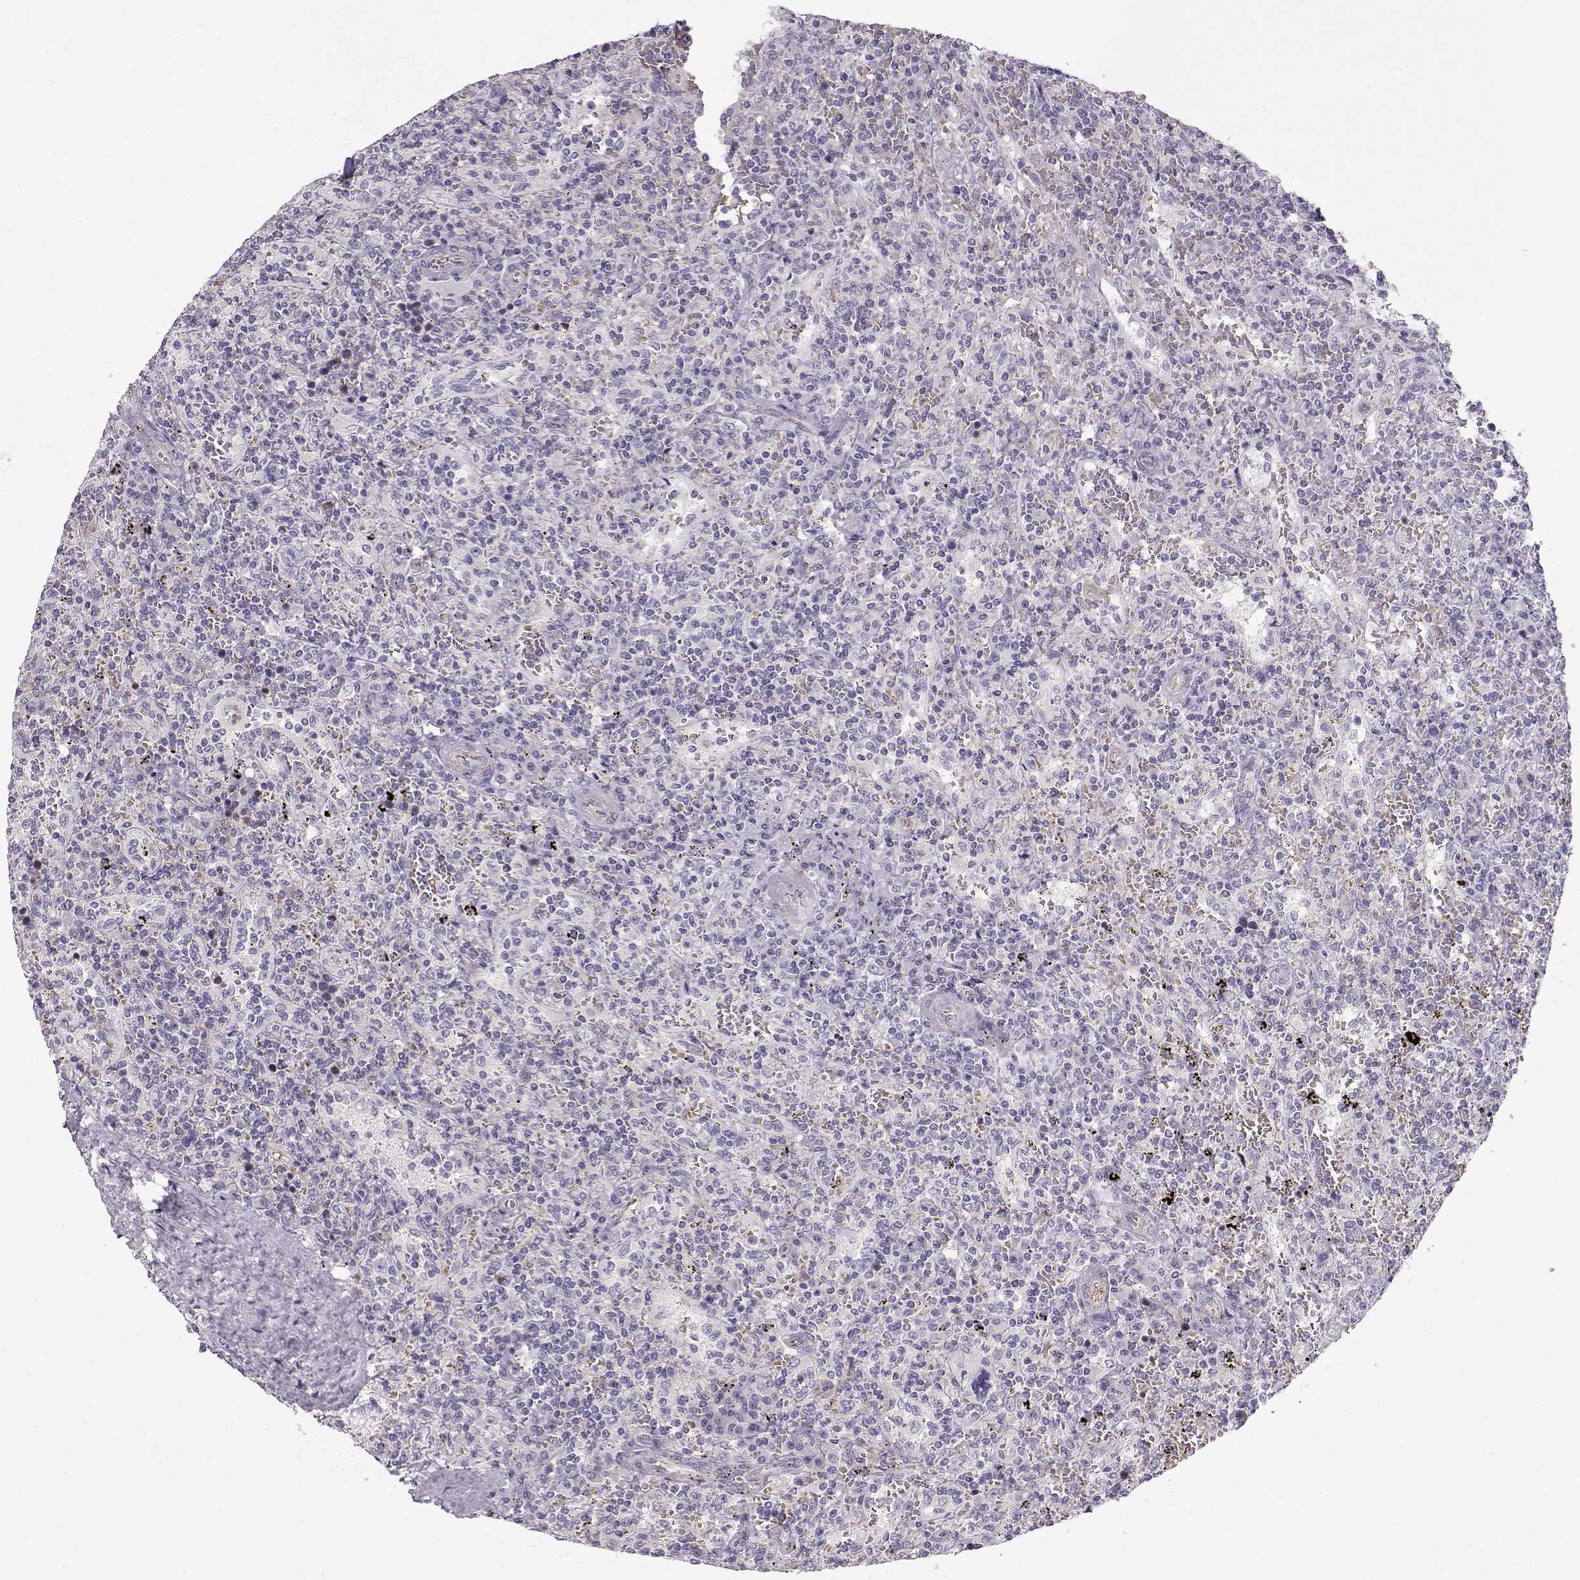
{"staining": {"intensity": "negative", "quantity": "none", "location": "none"}, "tissue": "lymphoma", "cell_type": "Tumor cells", "image_type": "cancer", "snomed": [{"axis": "morphology", "description": "Malignant lymphoma, non-Hodgkin's type, Low grade"}, {"axis": "topography", "description": "Spleen"}], "caption": "High magnification brightfield microscopy of lymphoma stained with DAB (3,3'-diaminobenzidine) (brown) and counterstained with hematoxylin (blue): tumor cells show no significant staining.", "gene": "MYO1A", "patient": {"sex": "male", "age": 62}}